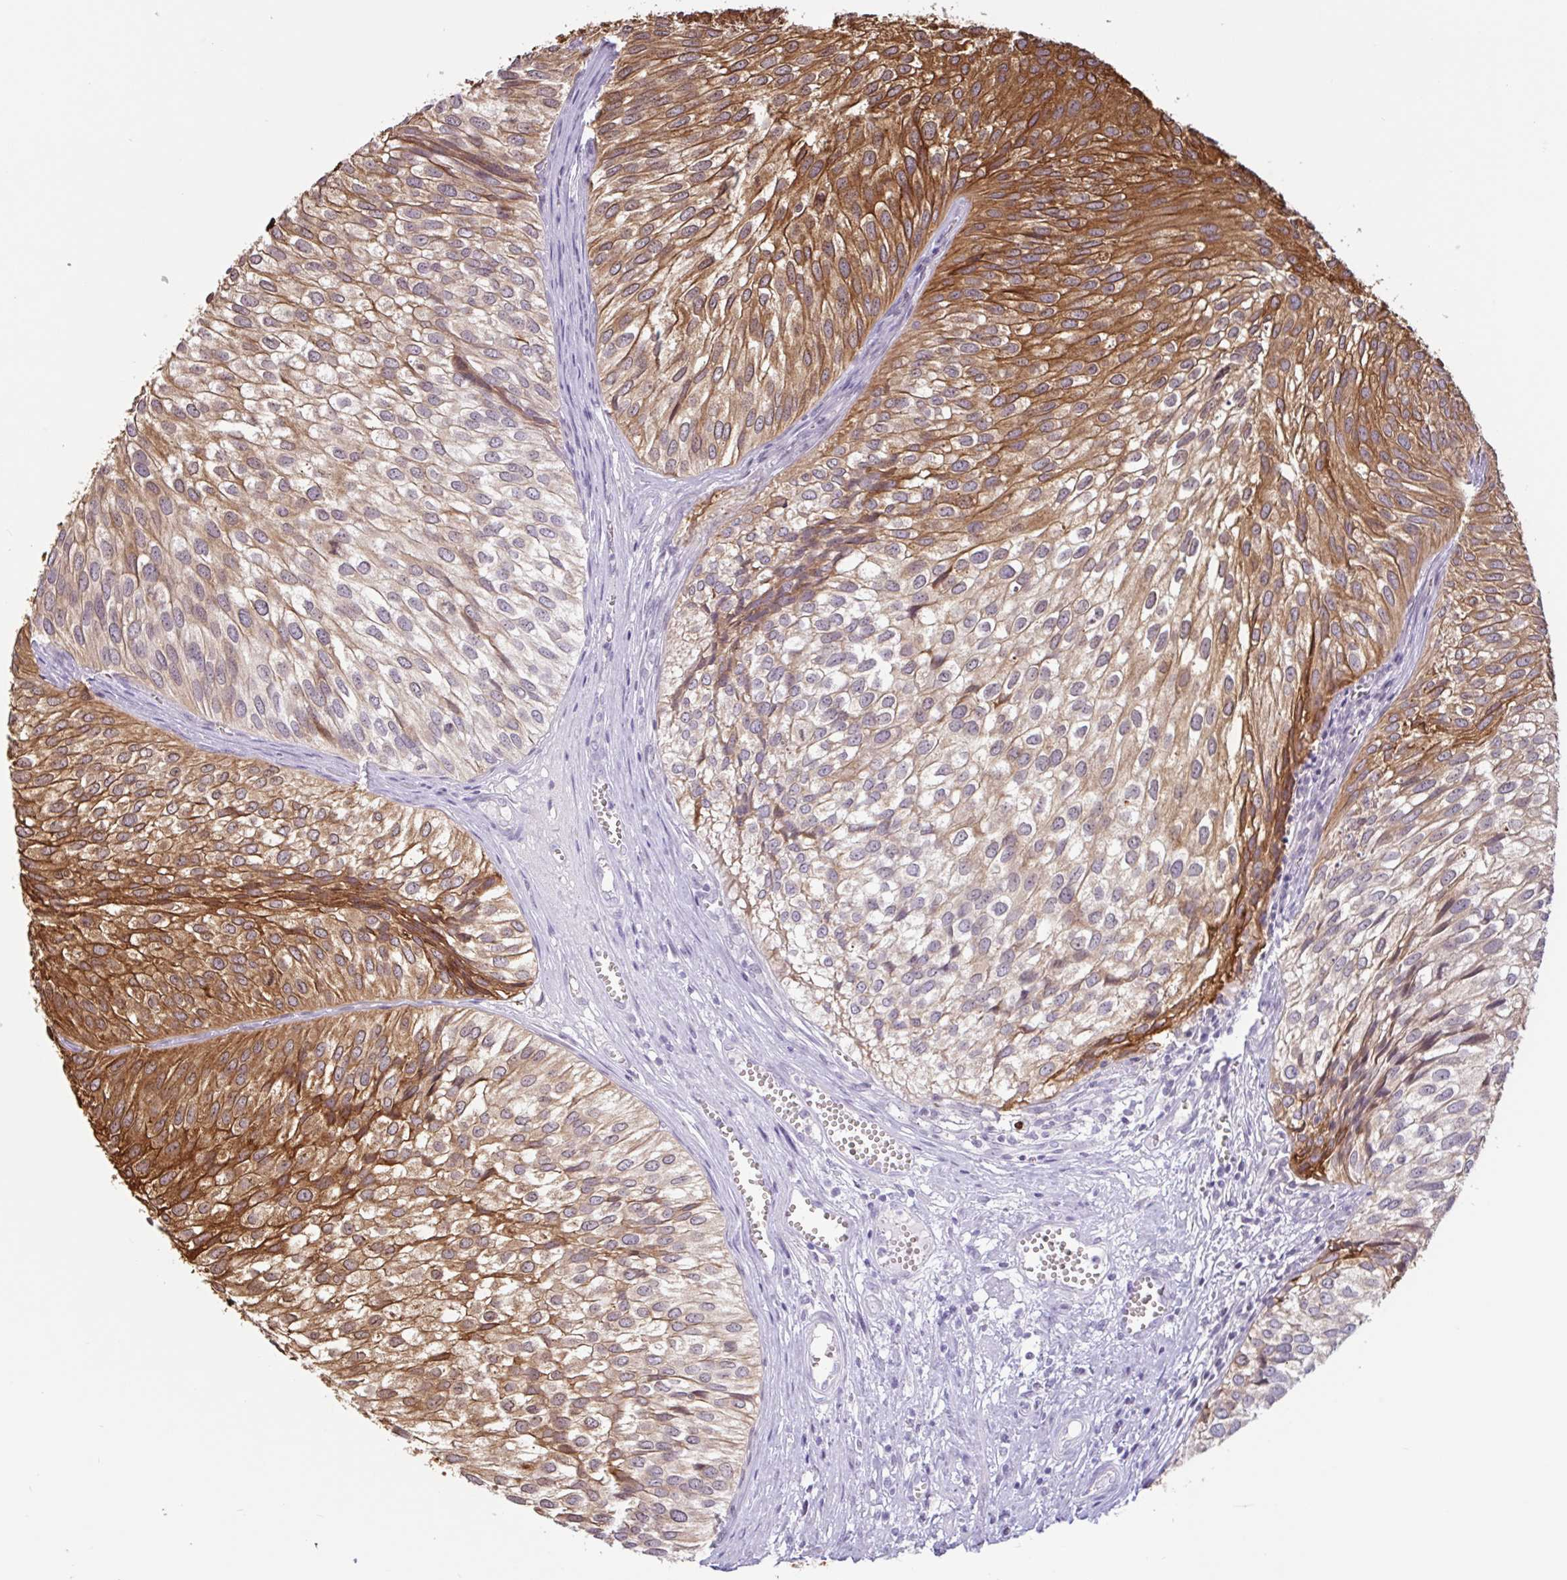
{"staining": {"intensity": "strong", "quantity": "25%-75%", "location": "cytoplasmic/membranous,nuclear"}, "tissue": "urothelial cancer", "cell_type": "Tumor cells", "image_type": "cancer", "snomed": [{"axis": "morphology", "description": "Urothelial carcinoma, Low grade"}, {"axis": "topography", "description": "Urinary bladder"}], "caption": "Strong cytoplasmic/membranous and nuclear positivity is appreciated in about 25%-75% of tumor cells in low-grade urothelial carcinoma. (DAB (3,3'-diaminobenzidine) = brown stain, brightfield microscopy at high magnification).", "gene": "CTSE", "patient": {"sex": "male", "age": 91}}